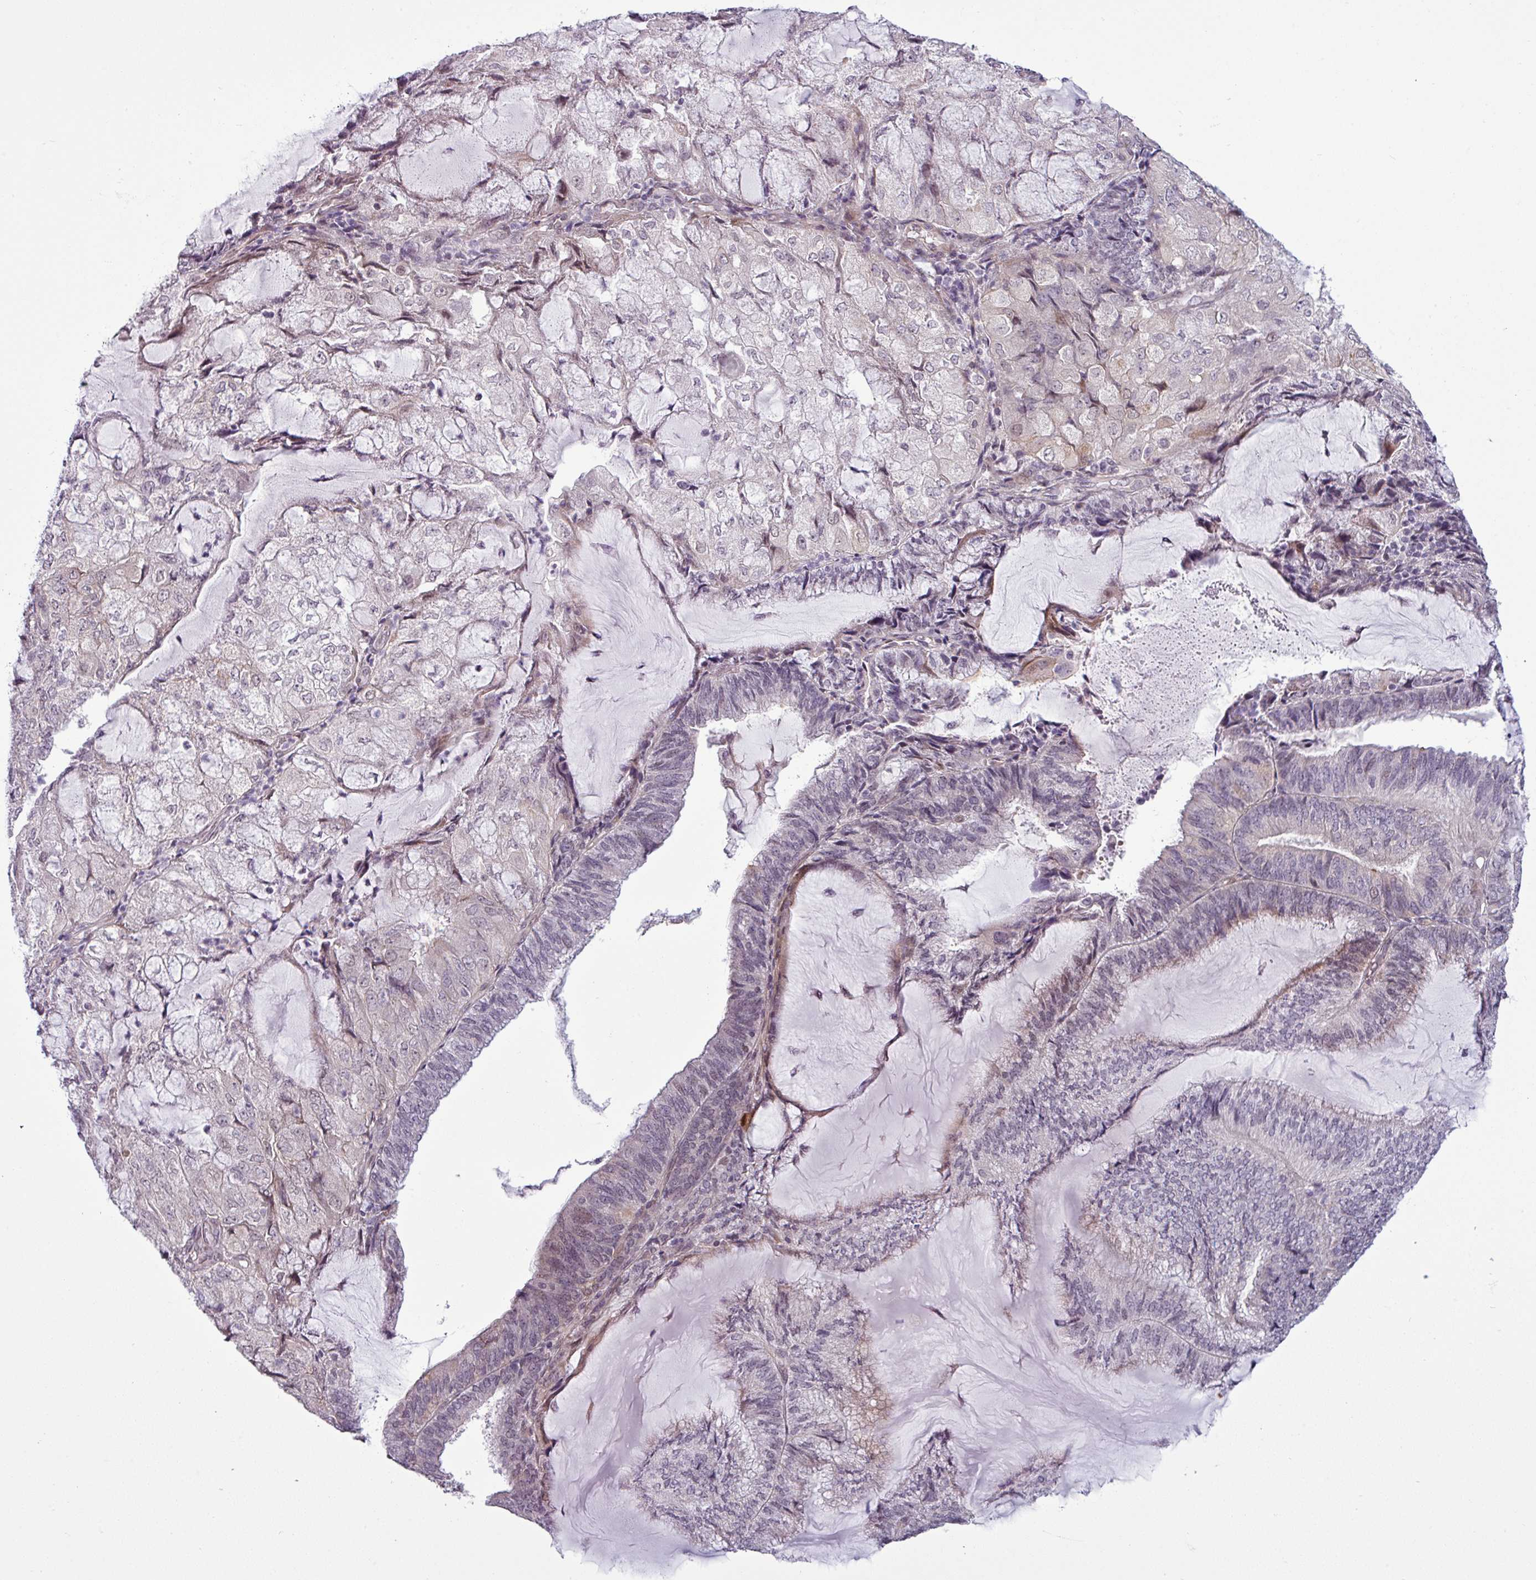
{"staining": {"intensity": "negative", "quantity": "none", "location": "none"}, "tissue": "endometrial cancer", "cell_type": "Tumor cells", "image_type": "cancer", "snomed": [{"axis": "morphology", "description": "Adenocarcinoma, NOS"}, {"axis": "topography", "description": "Endometrium"}], "caption": "The image demonstrates no significant expression in tumor cells of endometrial adenocarcinoma.", "gene": "GPT2", "patient": {"sex": "female", "age": 81}}